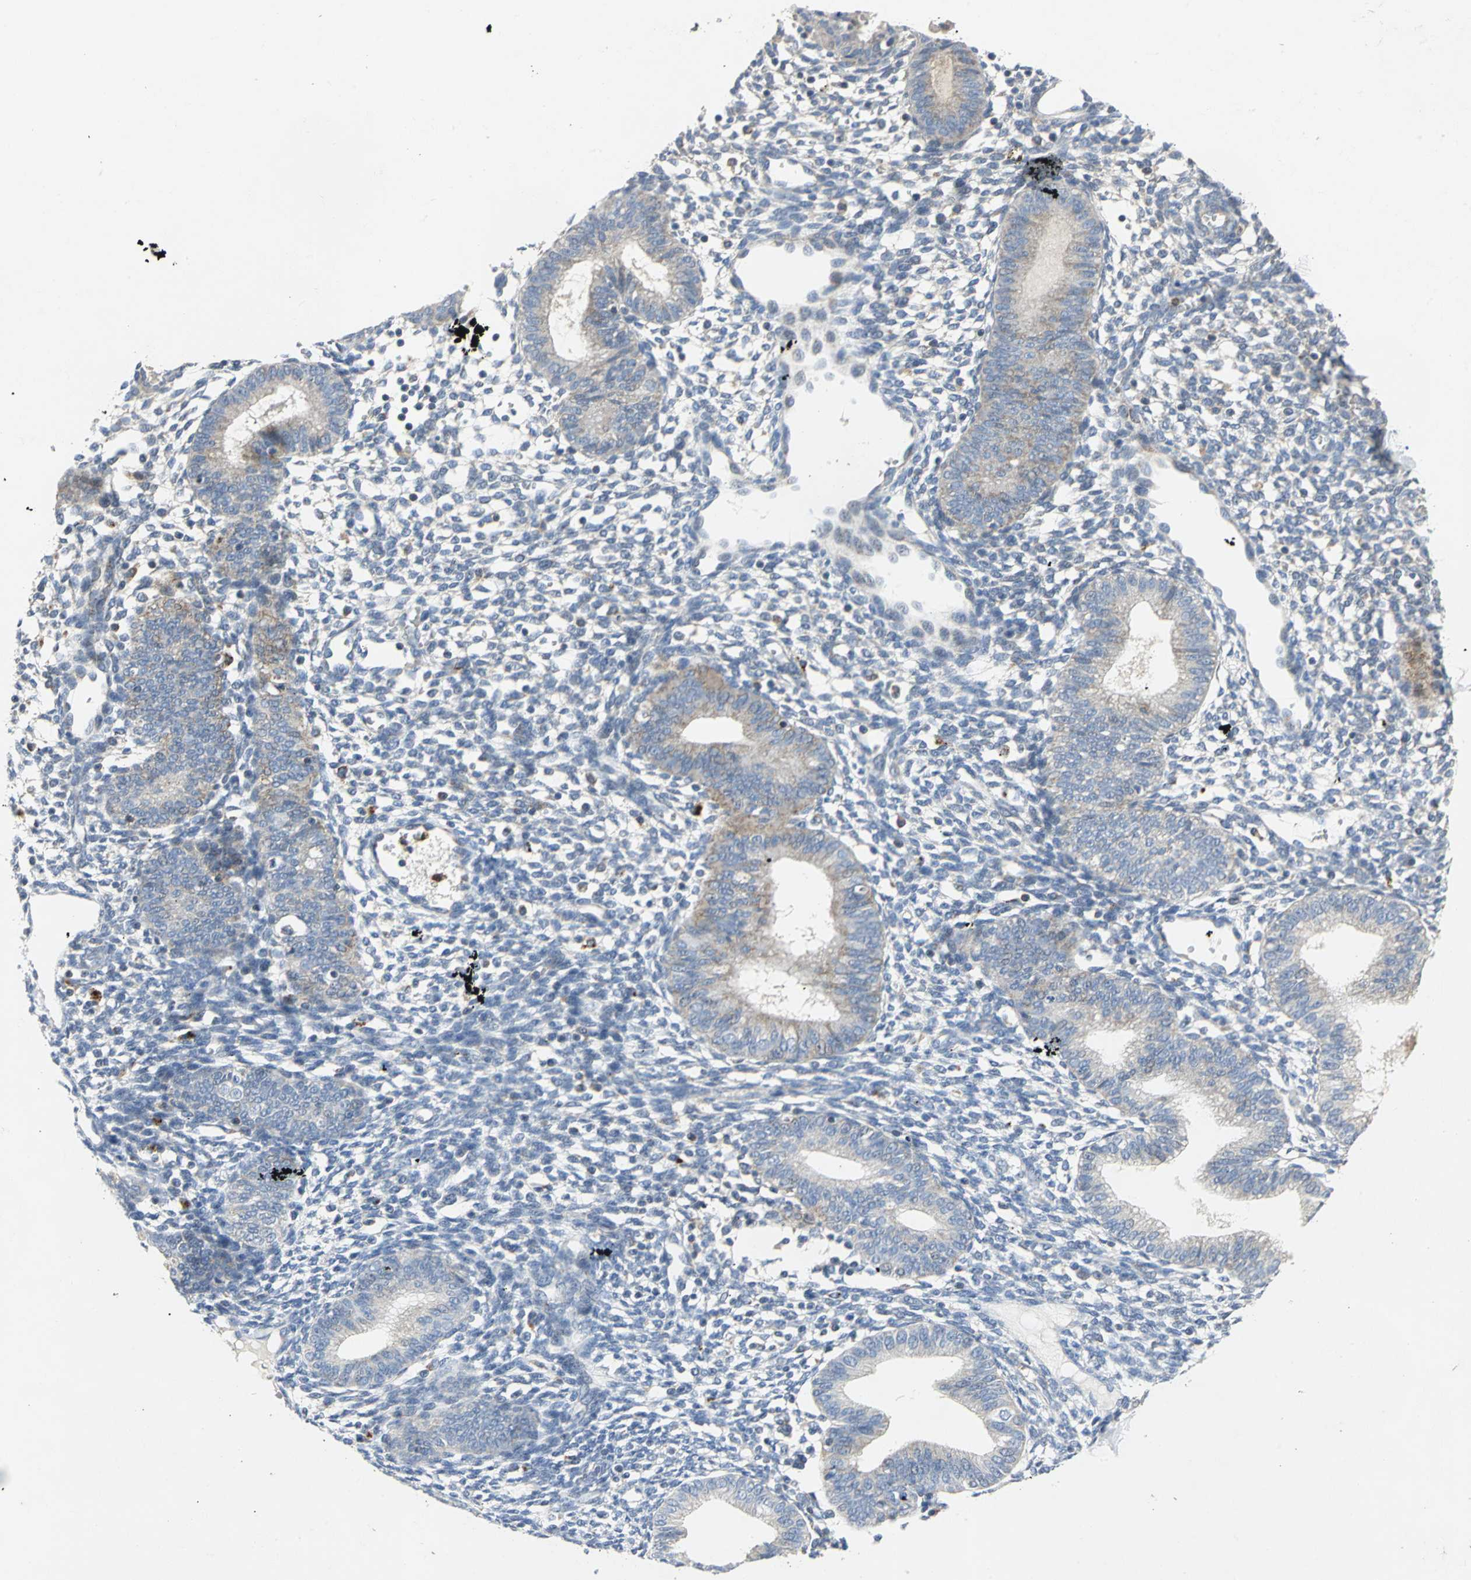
{"staining": {"intensity": "weak", "quantity": "<25%", "location": "cytoplasmic/membranous"}, "tissue": "endometrium", "cell_type": "Cells in endometrial stroma", "image_type": "normal", "snomed": [{"axis": "morphology", "description": "Normal tissue, NOS"}, {"axis": "topography", "description": "Endometrium"}], "caption": "Cells in endometrial stroma show no significant protein staining in unremarkable endometrium. (Immunohistochemistry (ihc), brightfield microscopy, high magnification).", "gene": "SPPL2B", "patient": {"sex": "female", "age": 61}}